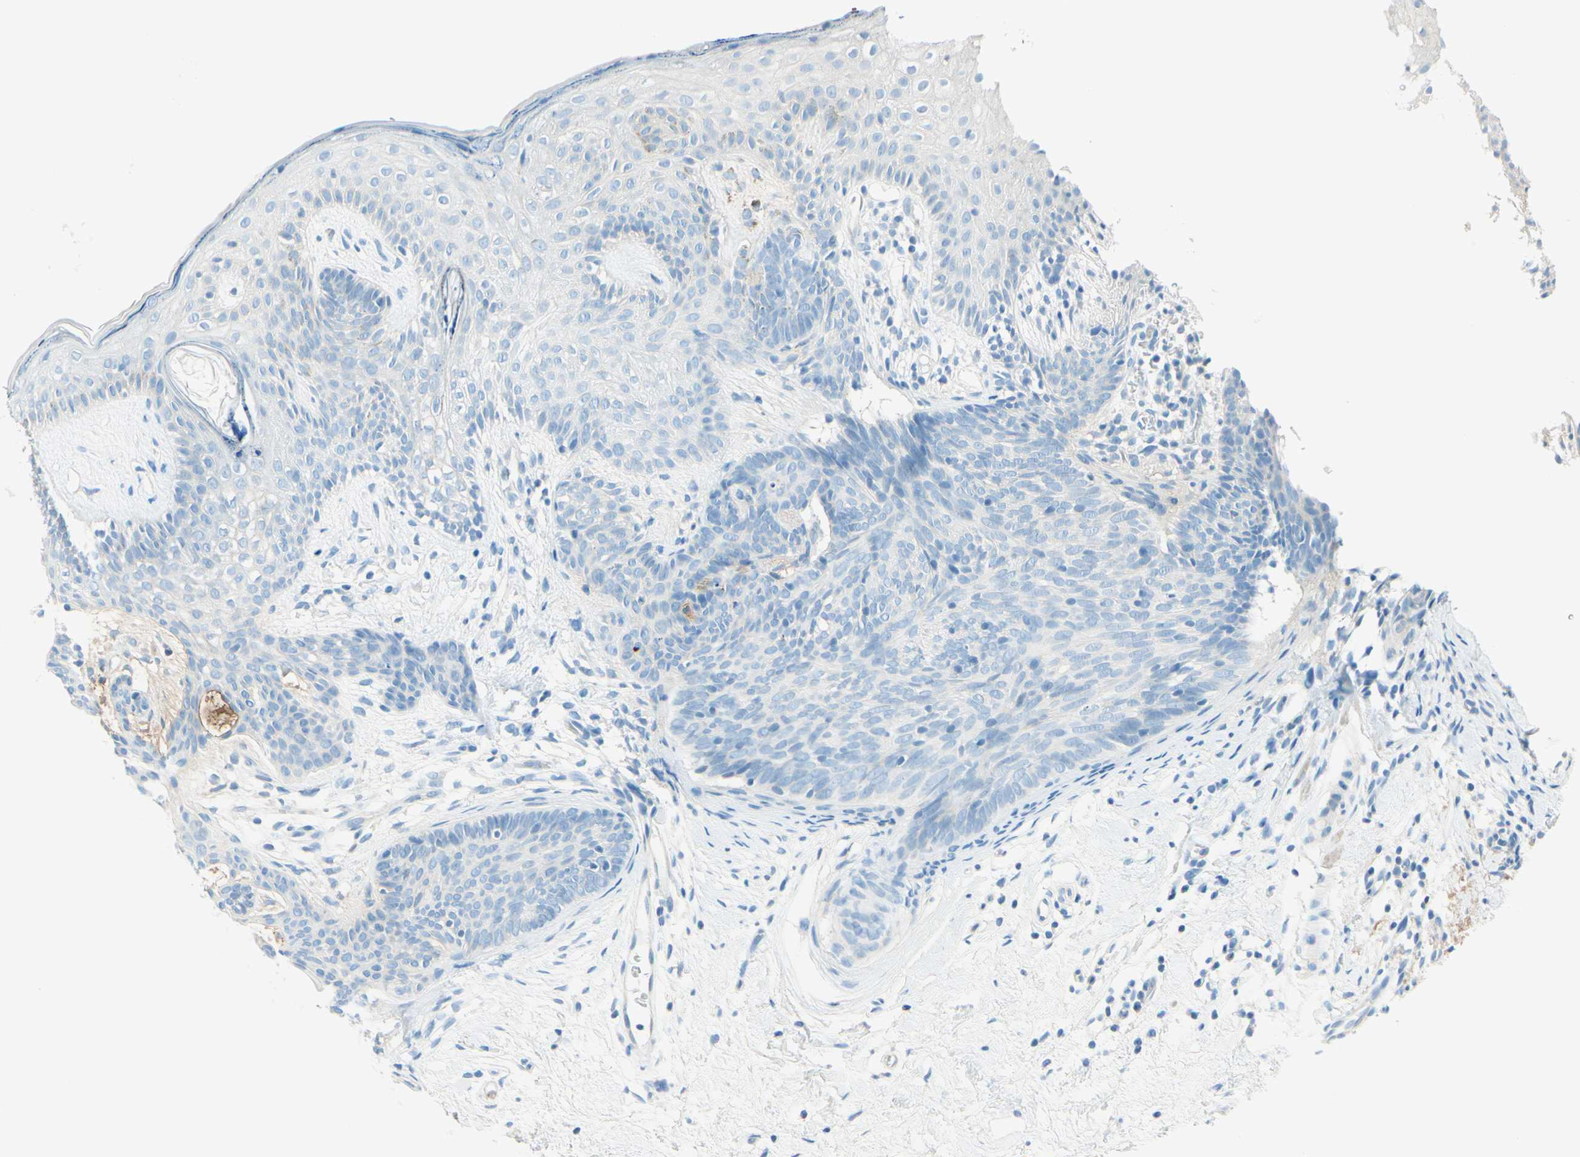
{"staining": {"intensity": "negative", "quantity": "none", "location": "none"}, "tissue": "skin cancer", "cell_type": "Tumor cells", "image_type": "cancer", "snomed": [{"axis": "morphology", "description": "Developmental malformation"}, {"axis": "morphology", "description": "Basal cell carcinoma"}, {"axis": "topography", "description": "Skin"}], "caption": "The micrograph reveals no significant expression in tumor cells of skin cancer (basal cell carcinoma).", "gene": "NCBP2L", "patient": {"sex": "female", "age": 62}}